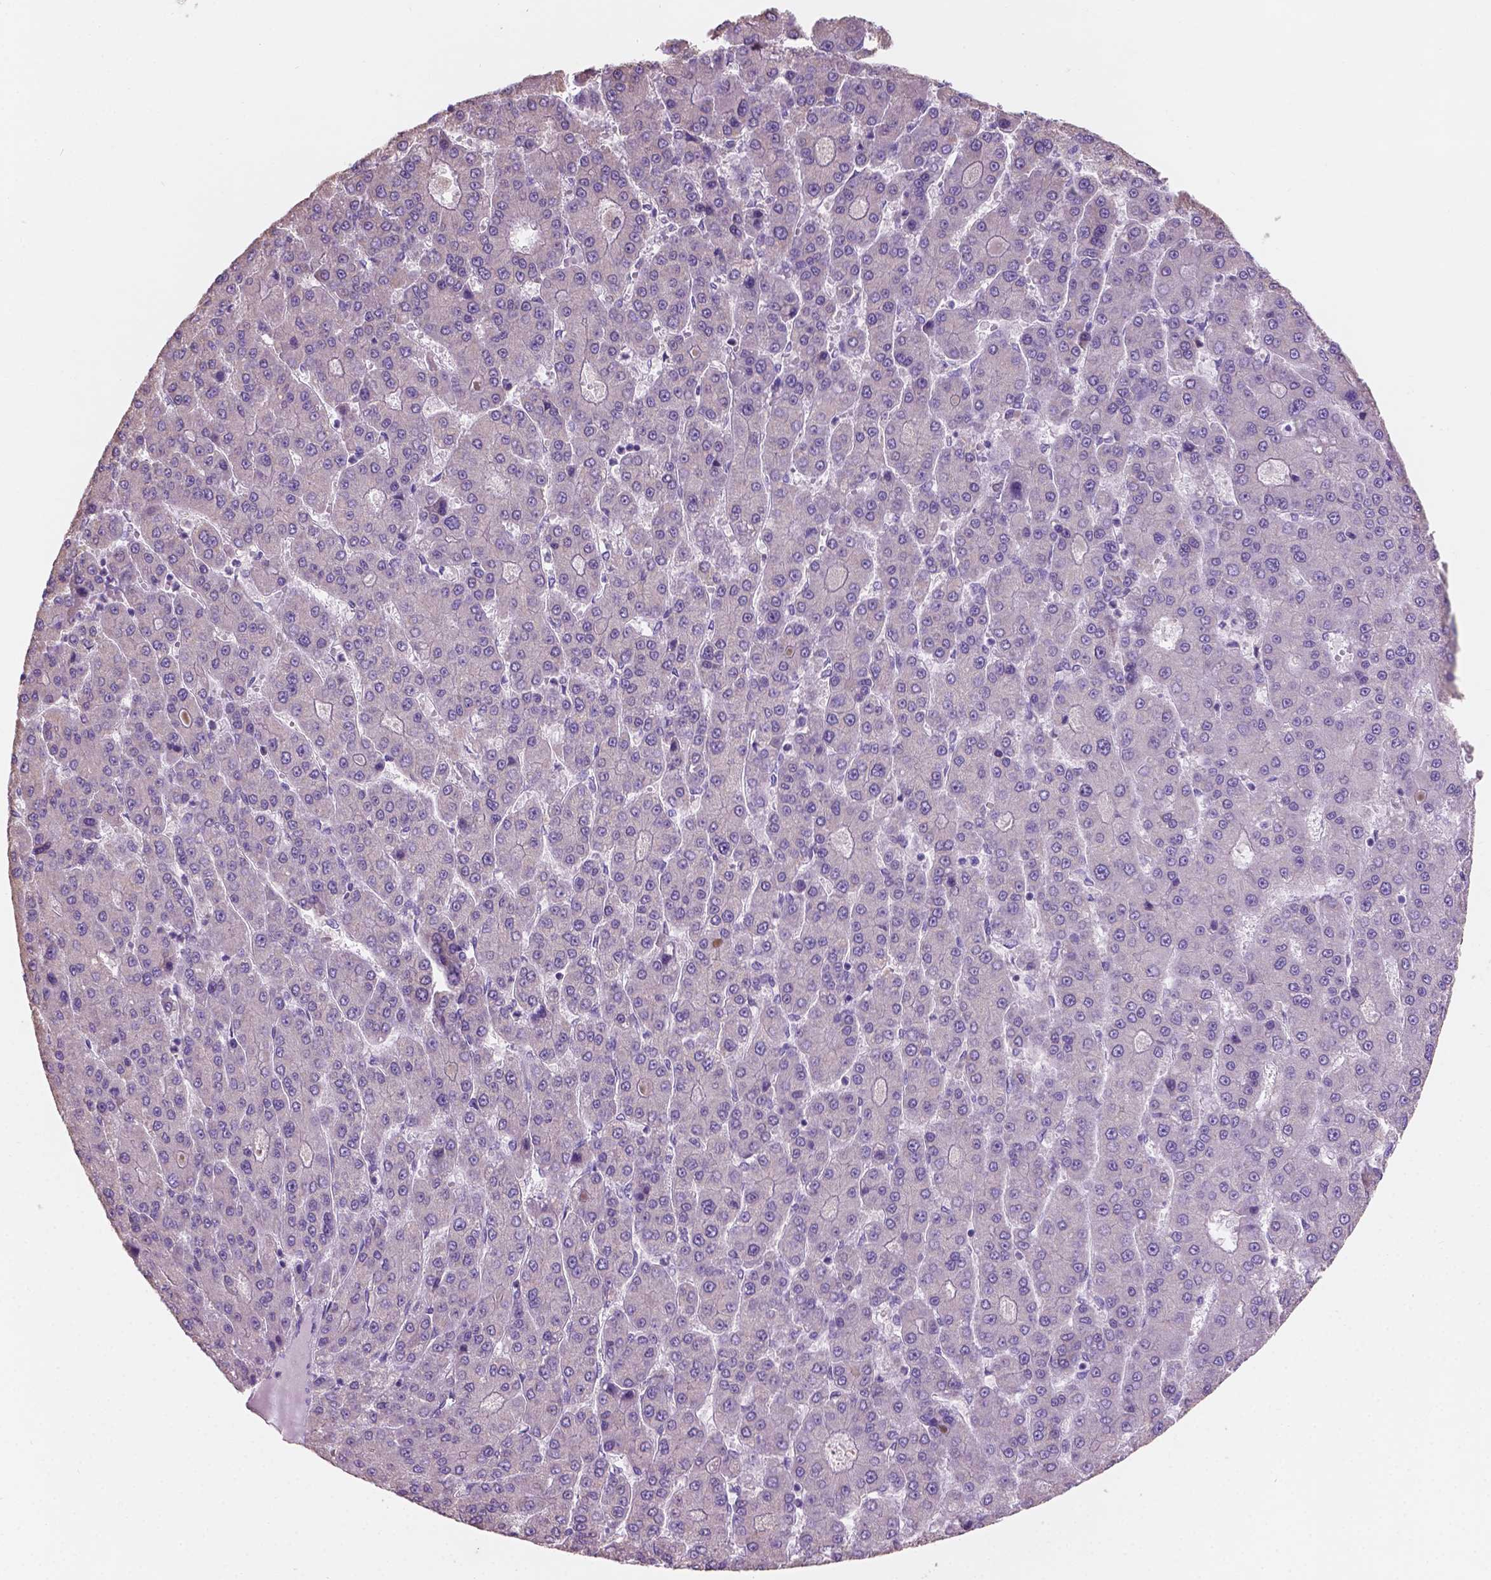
{"staining": {"intensity": "negative", "quantity": "none", "location": "none"}, "tissue": "liver cancer", "cell_type": "Tumor cells", "image_type": "cancer", "snomed": [{"axis": "morphology", "description": "Carcinoma, Hepatocellular, NOS"}, {"axis": "topography", "description": "Liver"}], "caption": "This is a micrograph of immunohistochemistry (IHC) staining of liver cancer, which shows no staining in tumor cells.", "gene": "SBSN", "patient": {"sex": "male", "age": 70}}